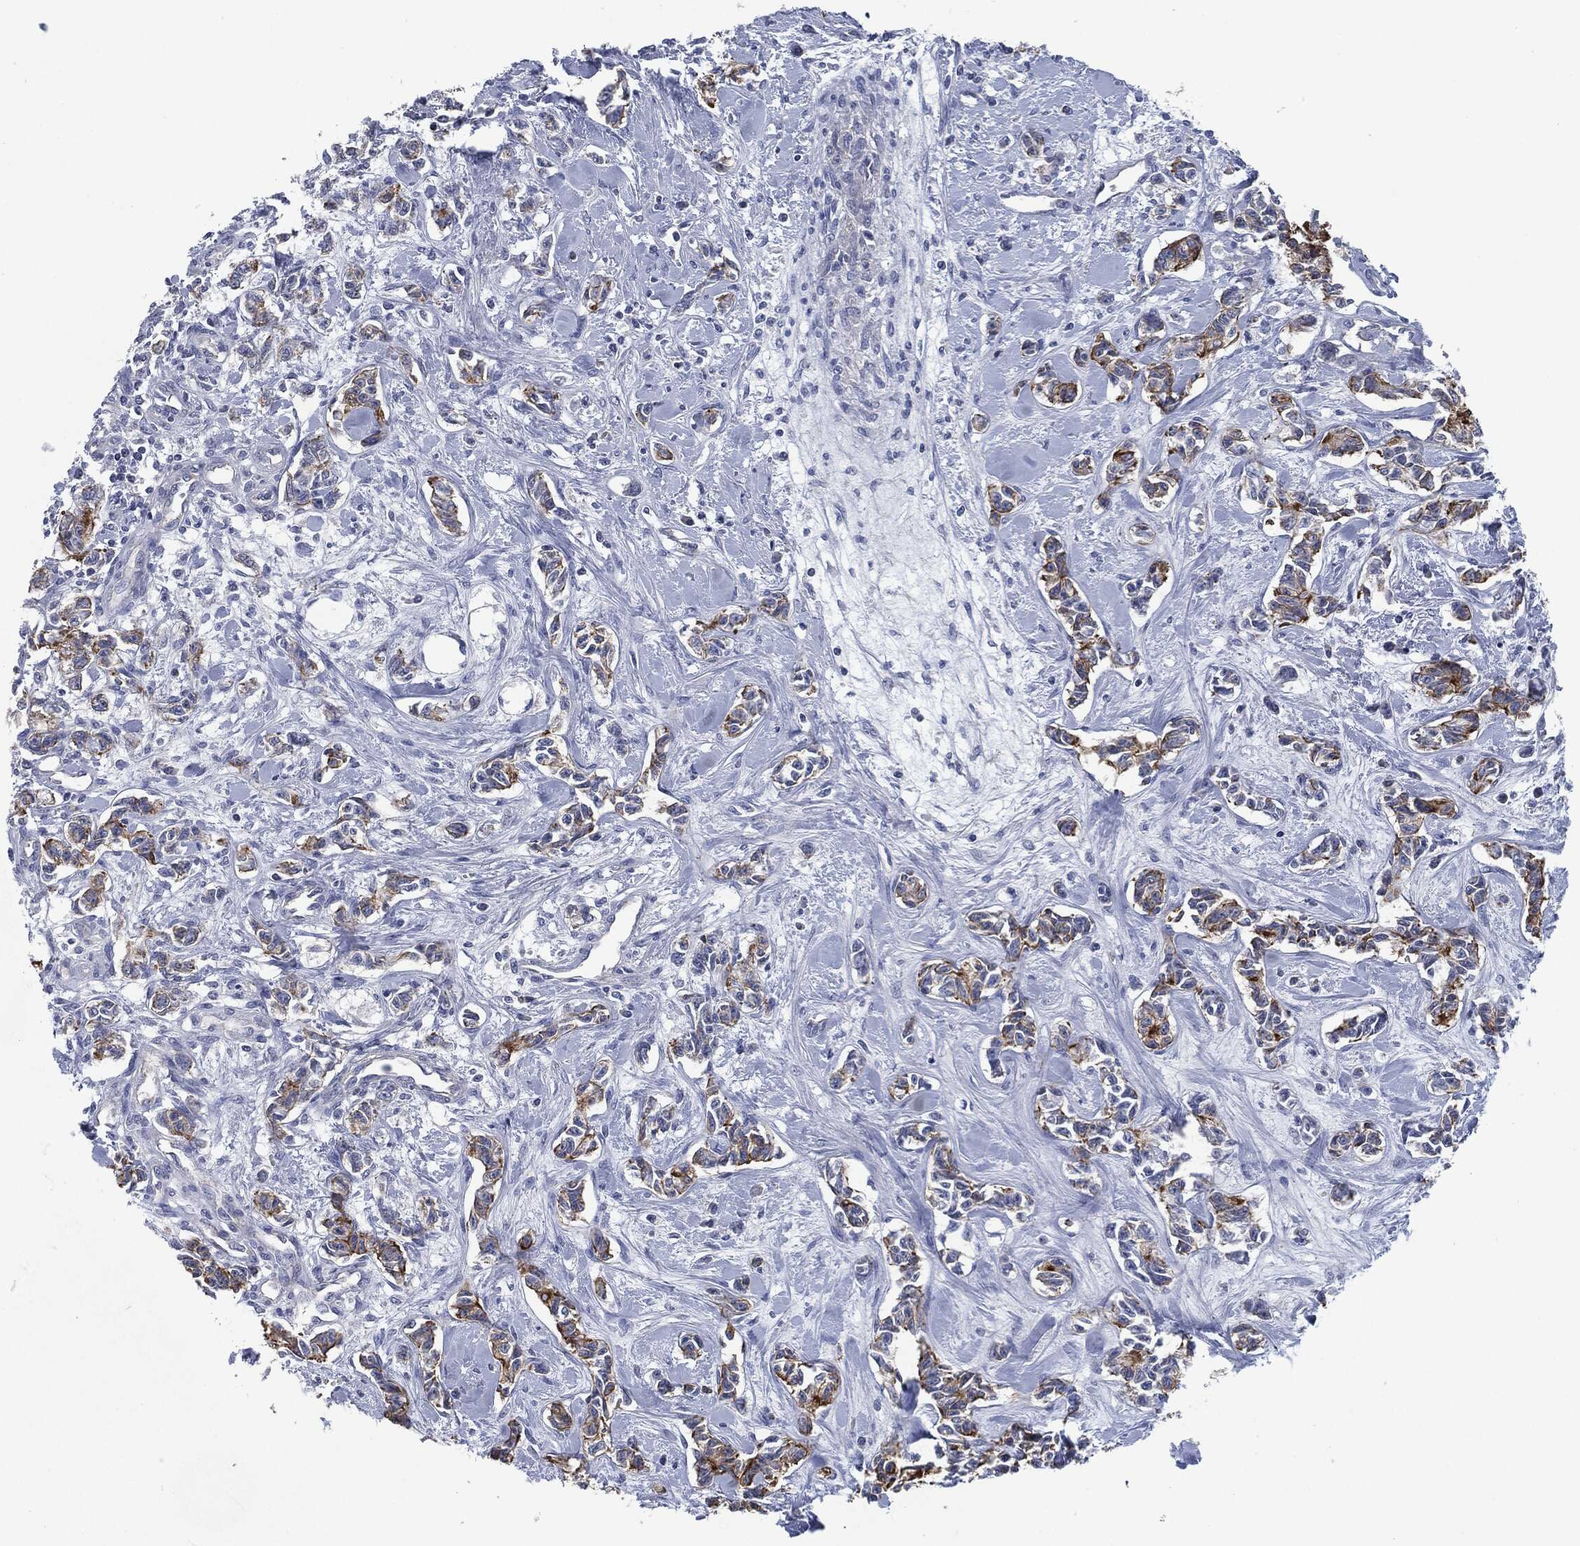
{"staining": {"intensity": "strong", "quantity": "25%-75%", "location": "cytoplasmic/membranous"}, "tissue": "carcinoid", "cell_type": "Tumor cells", "image_type": "cancer", "snomed": [{"axis": "morphology", "description": "Carcinoid, malignant, NOS"}, {"axis": "topography", "description": "Kidney"}], "caption": "Carcinoid stained with a brown dye displays strong cytoplasmic/membranous positive staining in about 25%-75% of tumor cells.", "gene": "SHROOM2", "patient": {"sex": "female", "age": 41}}